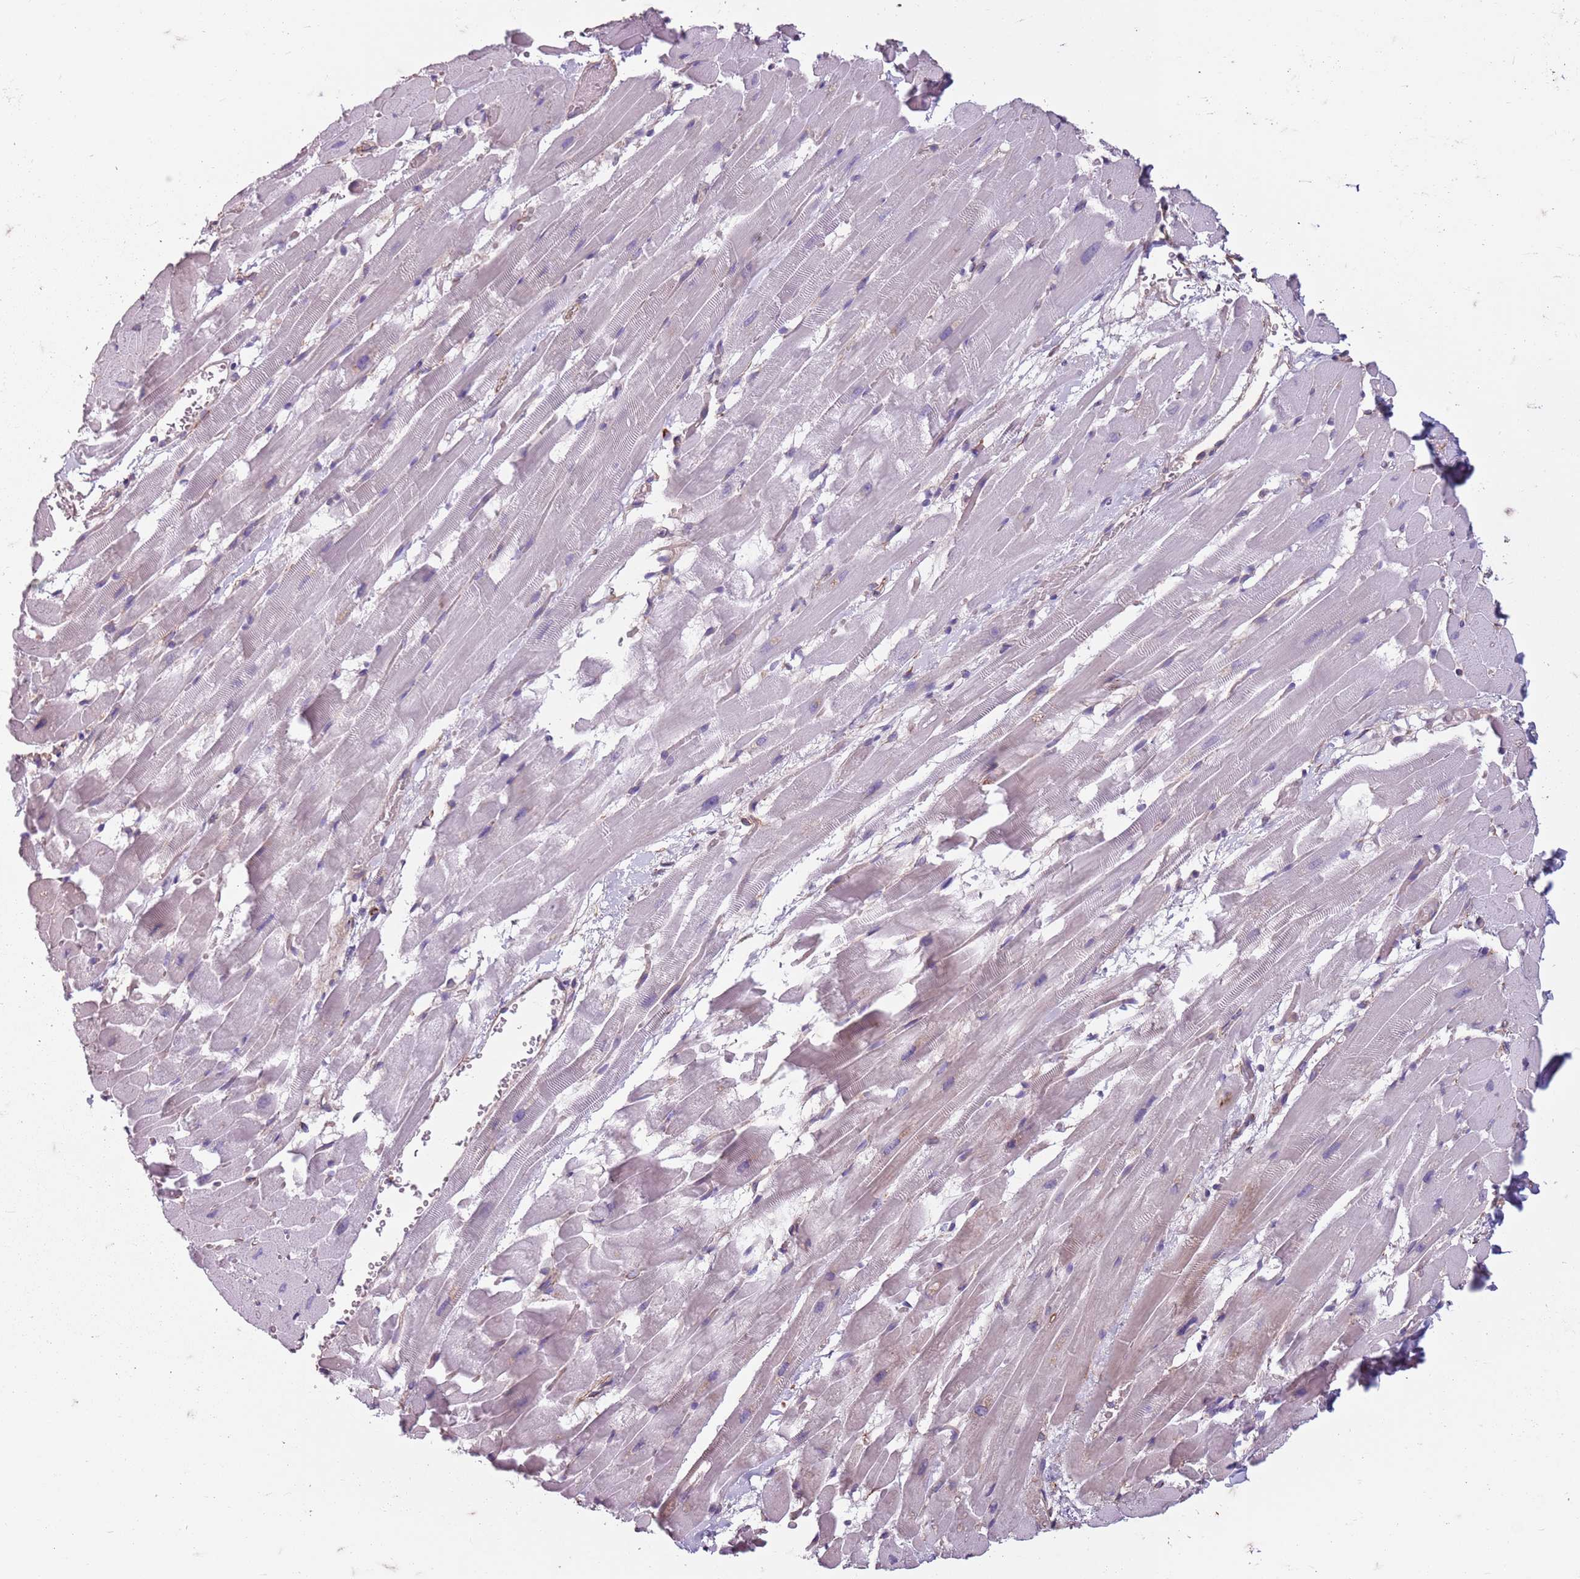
{"staining": {"intensity": "strong", "quantity": "<25%", "location": "cytoplasmic/membranous"}, "tissue": "heart muscle", "cell_type": "Cardiomyocytes", "image_type": "normal", "snomed": [{"axis": "morphology", "description": "Normal tissue, NOS"}, {"axis": "topography", "description": "Heart"}], "caption": "Cardiomyocytes show strong cytoplasmic/membranous positivity in about <25% of cells in normal heart muscle.", "gene": "TAS2R38", "patient": {"sex": "male", "age": 37}}